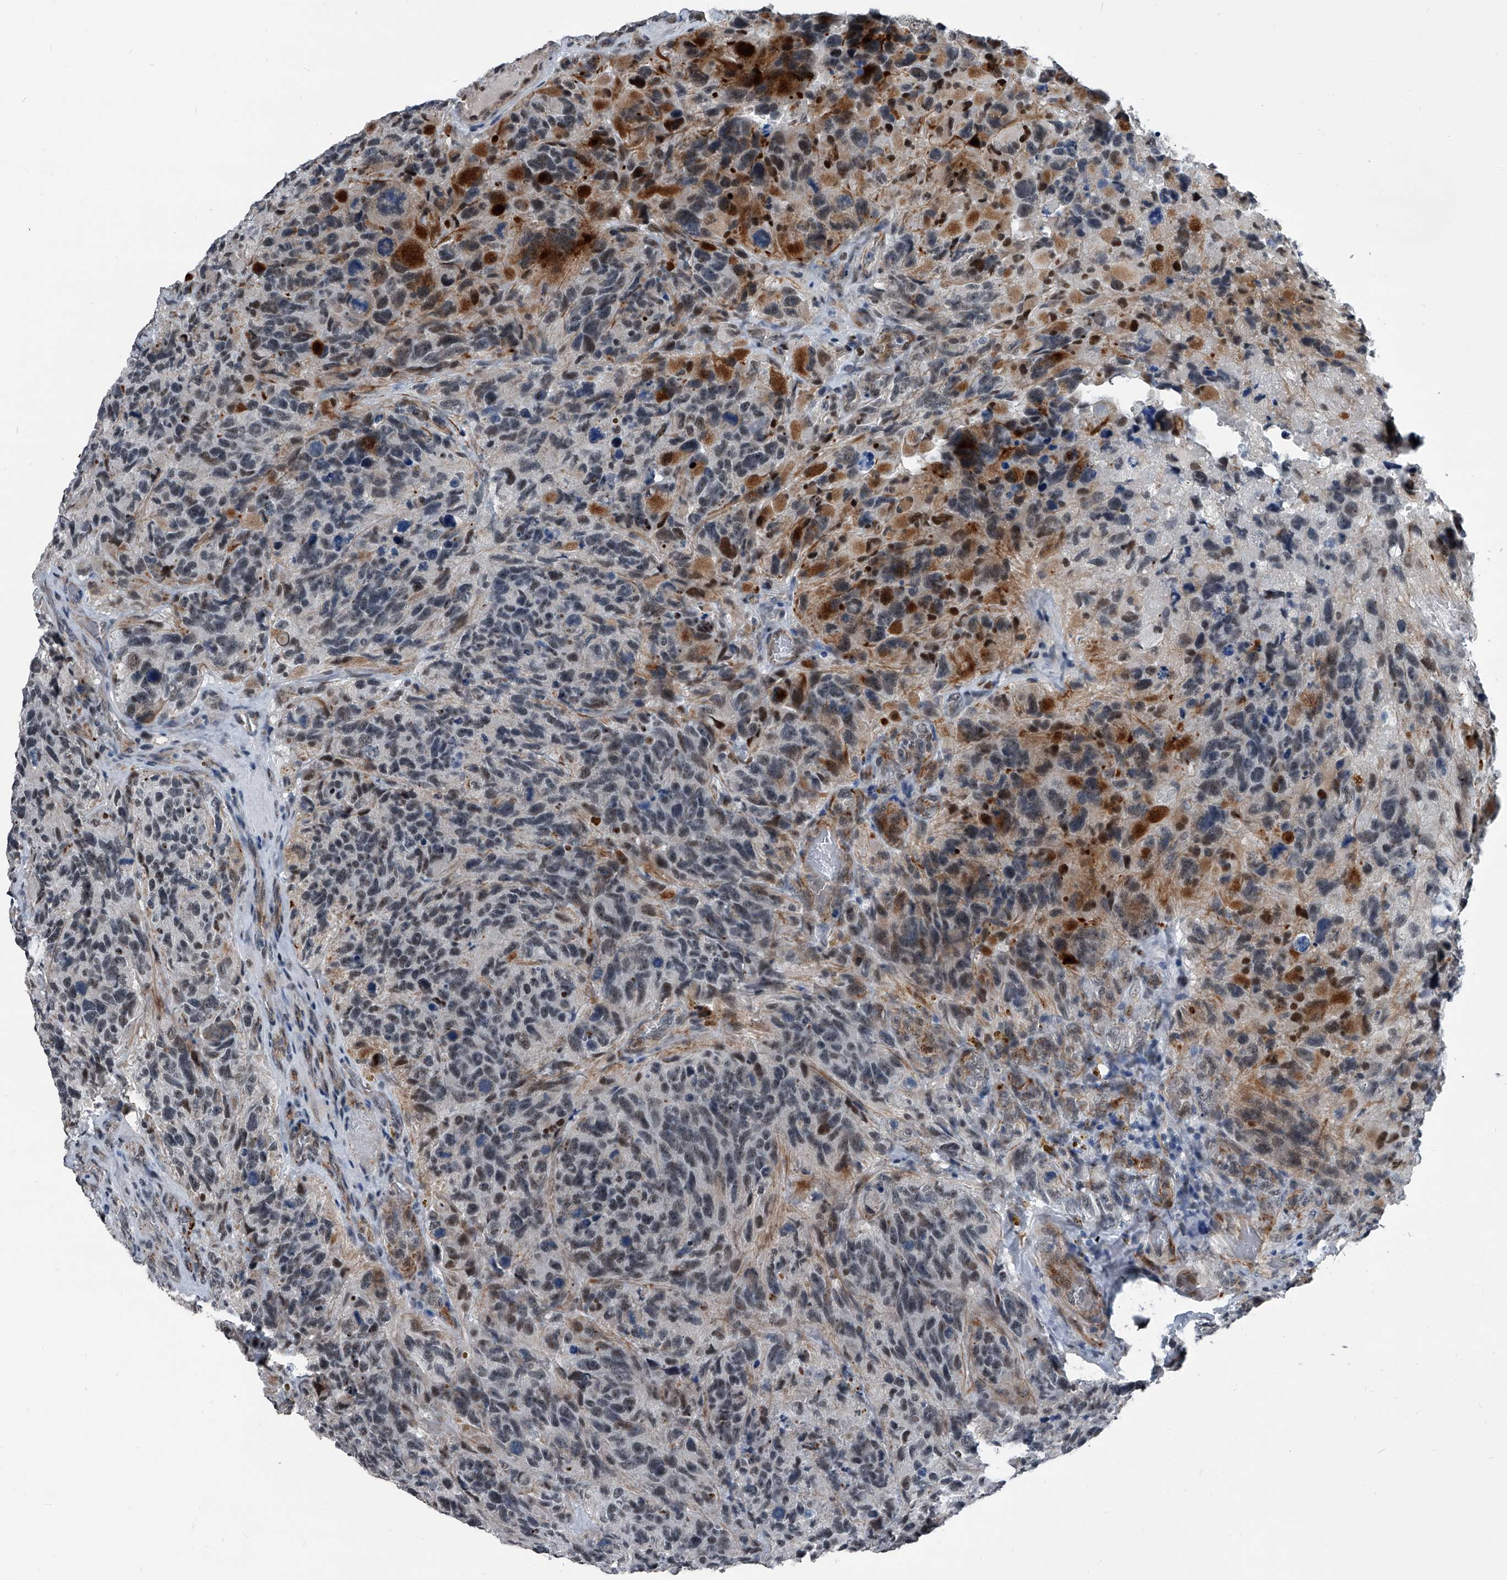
{"staining": {"intensity": "moderate", "quantity": "<25%", "location": "cytoplasmic/membranous,nuclear"}, "tissue": "glioma", "cell_type": "Tumor cells", "image_type": "cancer", "snomed": [{"axis": "morphology", "description": "Glioma, malignant, High grade"}, {"axis": "topography", "description": "Brain"}], "caption": "Human glioma stained with a brown dye demonstrates moderate cytoplasmic/membranous and nuclear positive staining in about <25% of tumor cells.", "gene": "MEN1", "patient": {"sex": "male", "age": 69}}